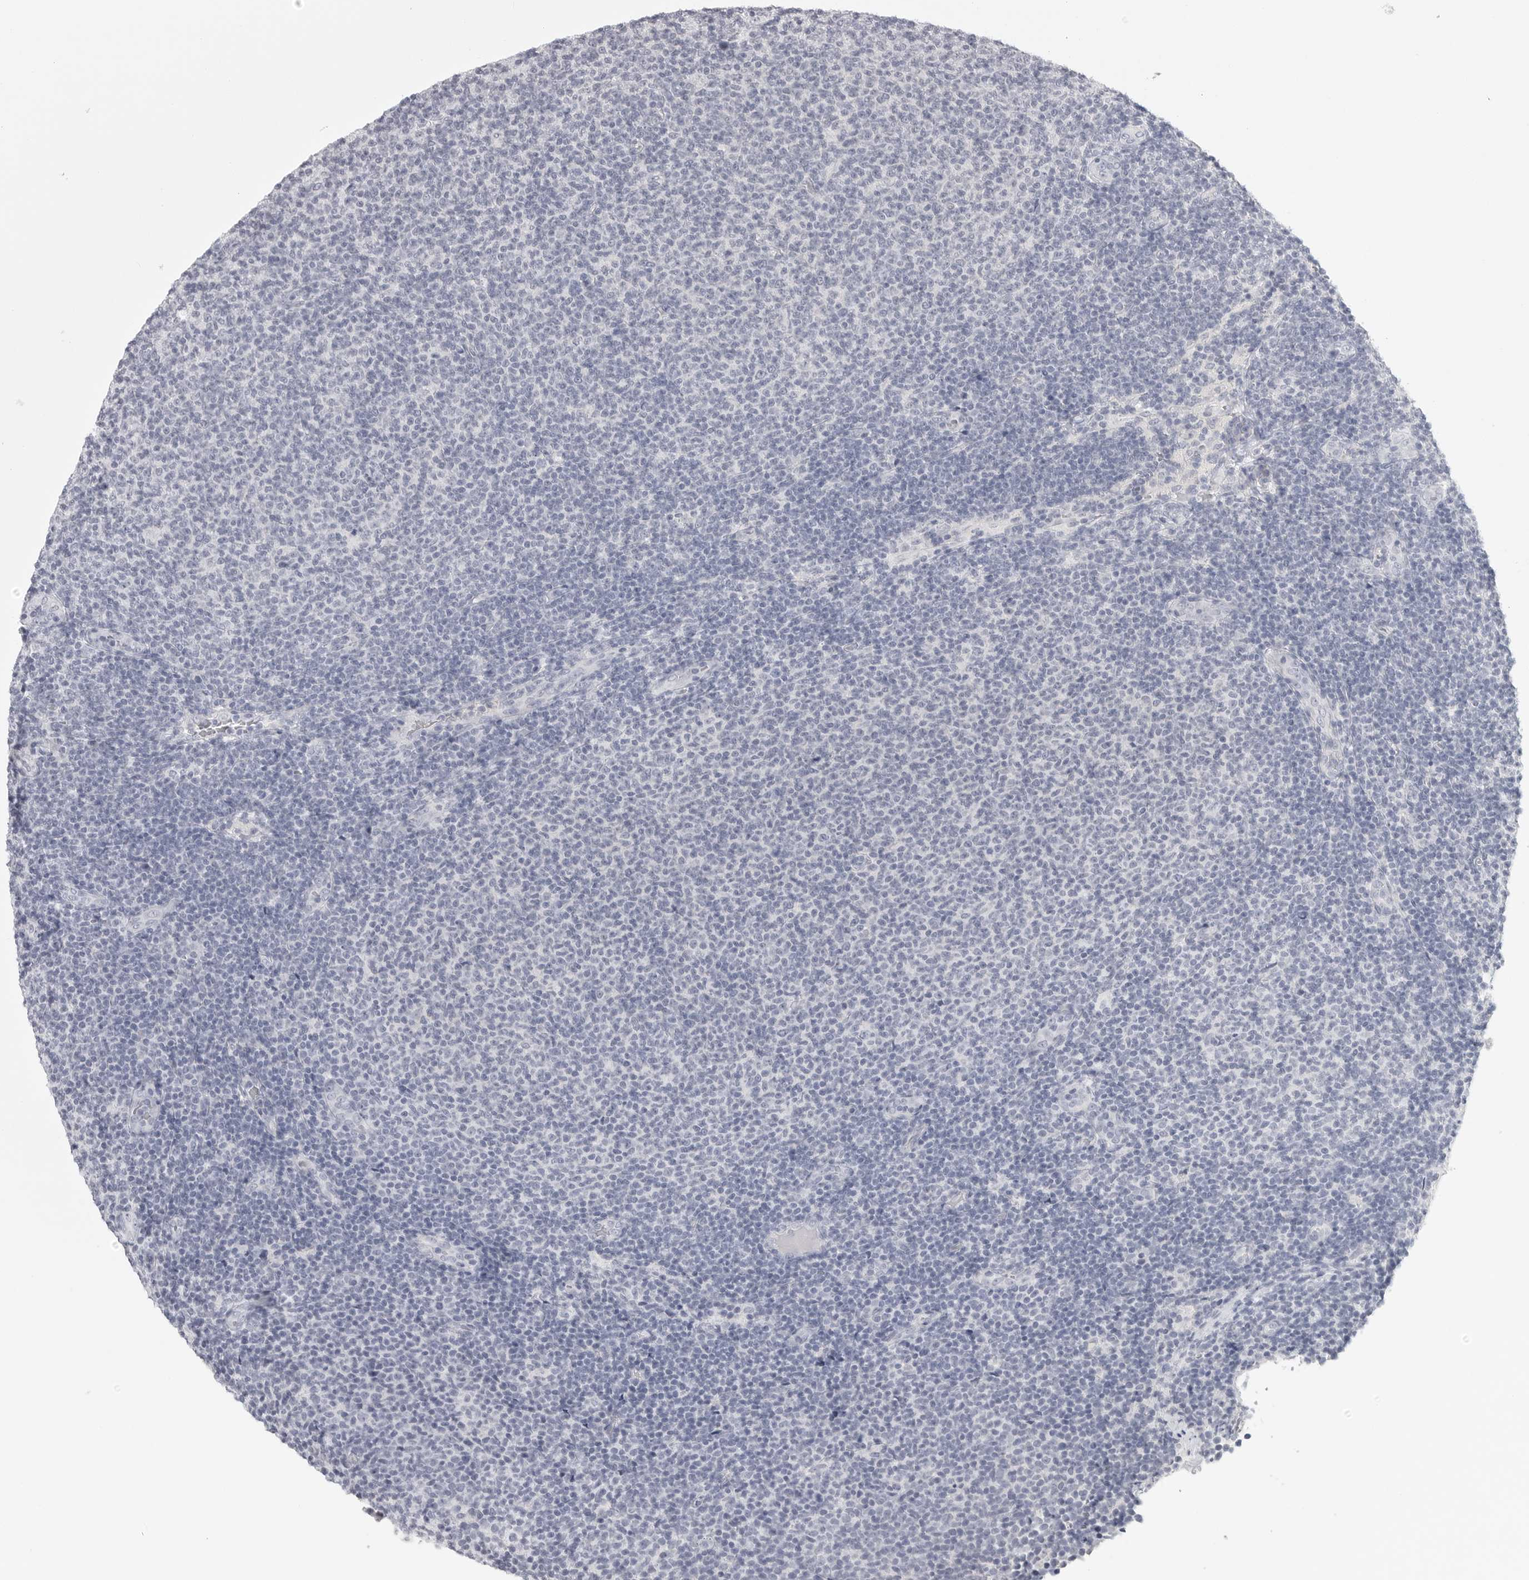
{"staining": {"intensity": "negative", "quantity": "none", "location": "none"}, "tissue": "lymphoma", "cell_type": "Tumor cells", "image_type": "cancer", "snomed": [{"axis": "morphology", "description": "Malignant lymphoma, non-Hodgkin's type, Low grade"}, {"axis": "topography", "description": "Lymph node"}], "caption": "IHC of human malignant lymphoma, non-Hodgkin's type (low-grade) reveals no staining in tumor cells. Brightfield microscopy of immunohistochemistry stained with DAB (brown) and hematoxylin (blue), captured at high magnification.", "gene": "HMGCS2", "patient": {"sex": "male", "age": 66}}